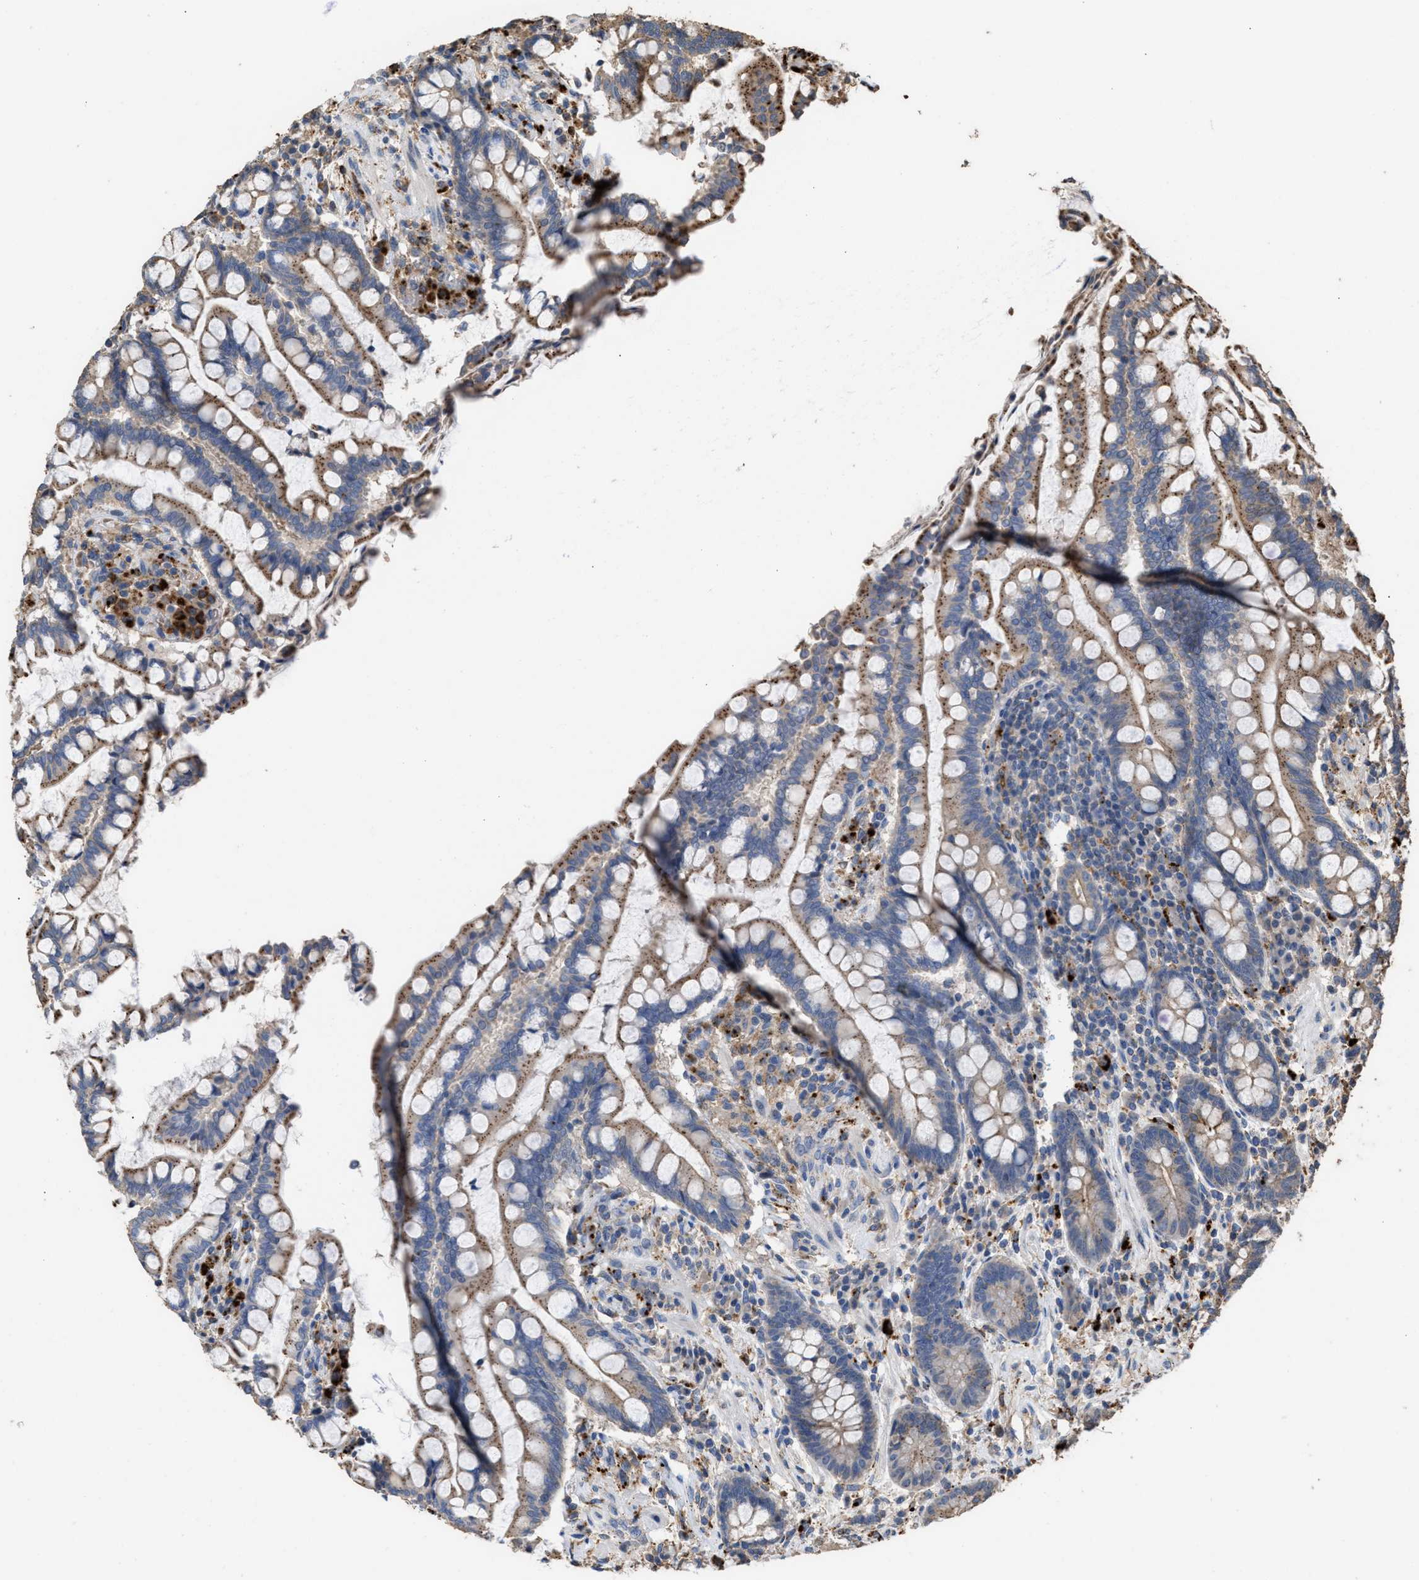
{"staining": {"intensity": "negative", "quantity": "none", "location": "none"}, "tissue": "colon", "cell_type": "Endothelial cells", "image_type": "normal", "snomed": [{"axis": "morphology", "description": "Normal tissue, NOS"}, {"axis": "topography", "description": "Colon"}], "caption": "DAB immunohistochemical staining of unremarkable human colon demonstrates no significant expression in endothelial cells.", "gene": "ELMO3", "patient": {"sex": "male", "age": 73}}